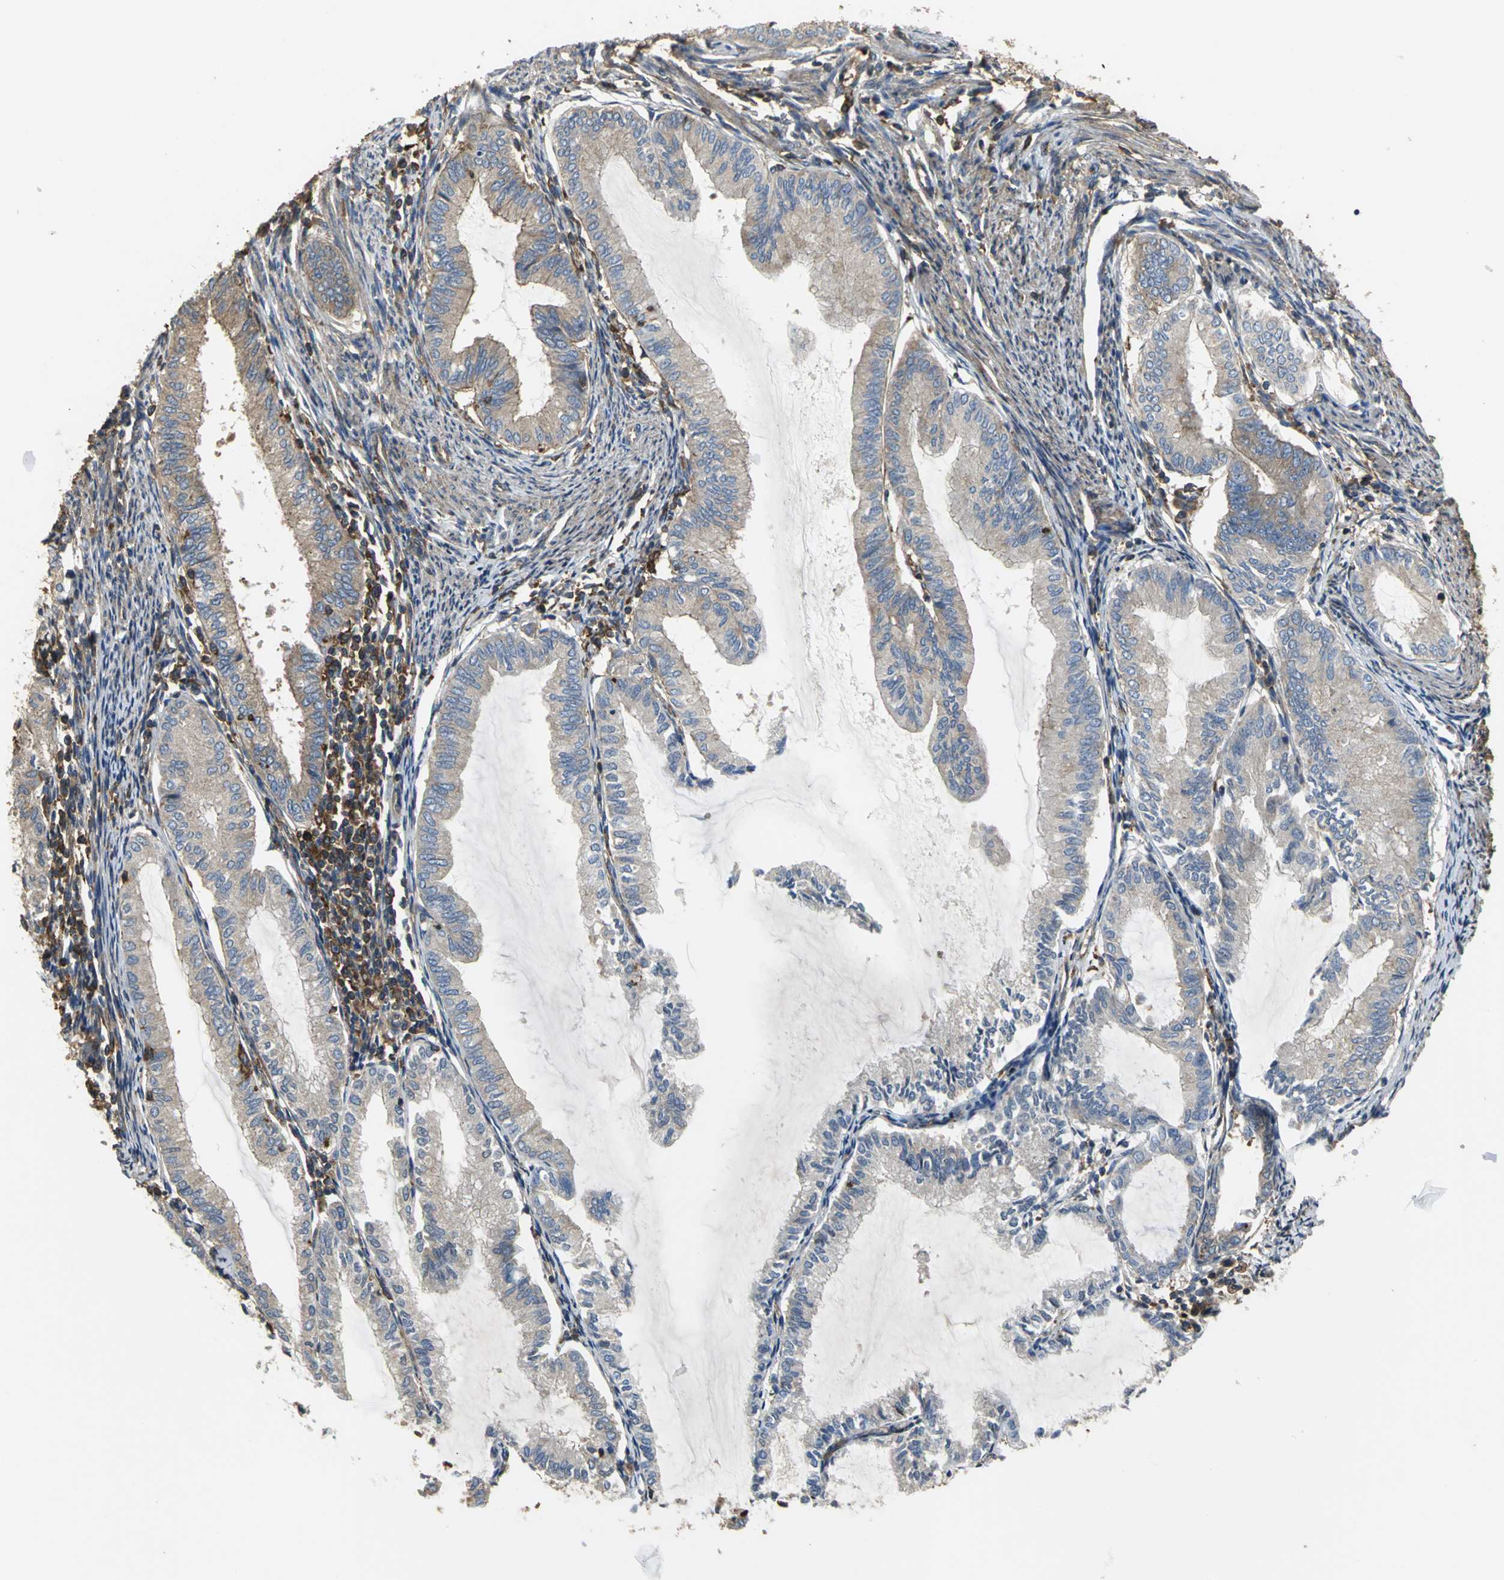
{"staining": {"intensity": "weak", "quantity": ">75%", "location": "cytoplasmic/membranous"}, "tissue": "endometrial cancer", "cell_type": "Tumor cells", "image_type": "cancer", "snomed": [{"axis": "morphology", "description": "Adenocarcinoma, NOS"}, {"axis": "topography", "description": "Endometrium"}], "caption": "Immunohistochemical staining of endometrial adenocarcinoma displays weak cytoplasmic/membranous protein expression in about >75% of tumor cells.", "gene": "TLN1", "patient": {"sex": "female", "age": 86}}